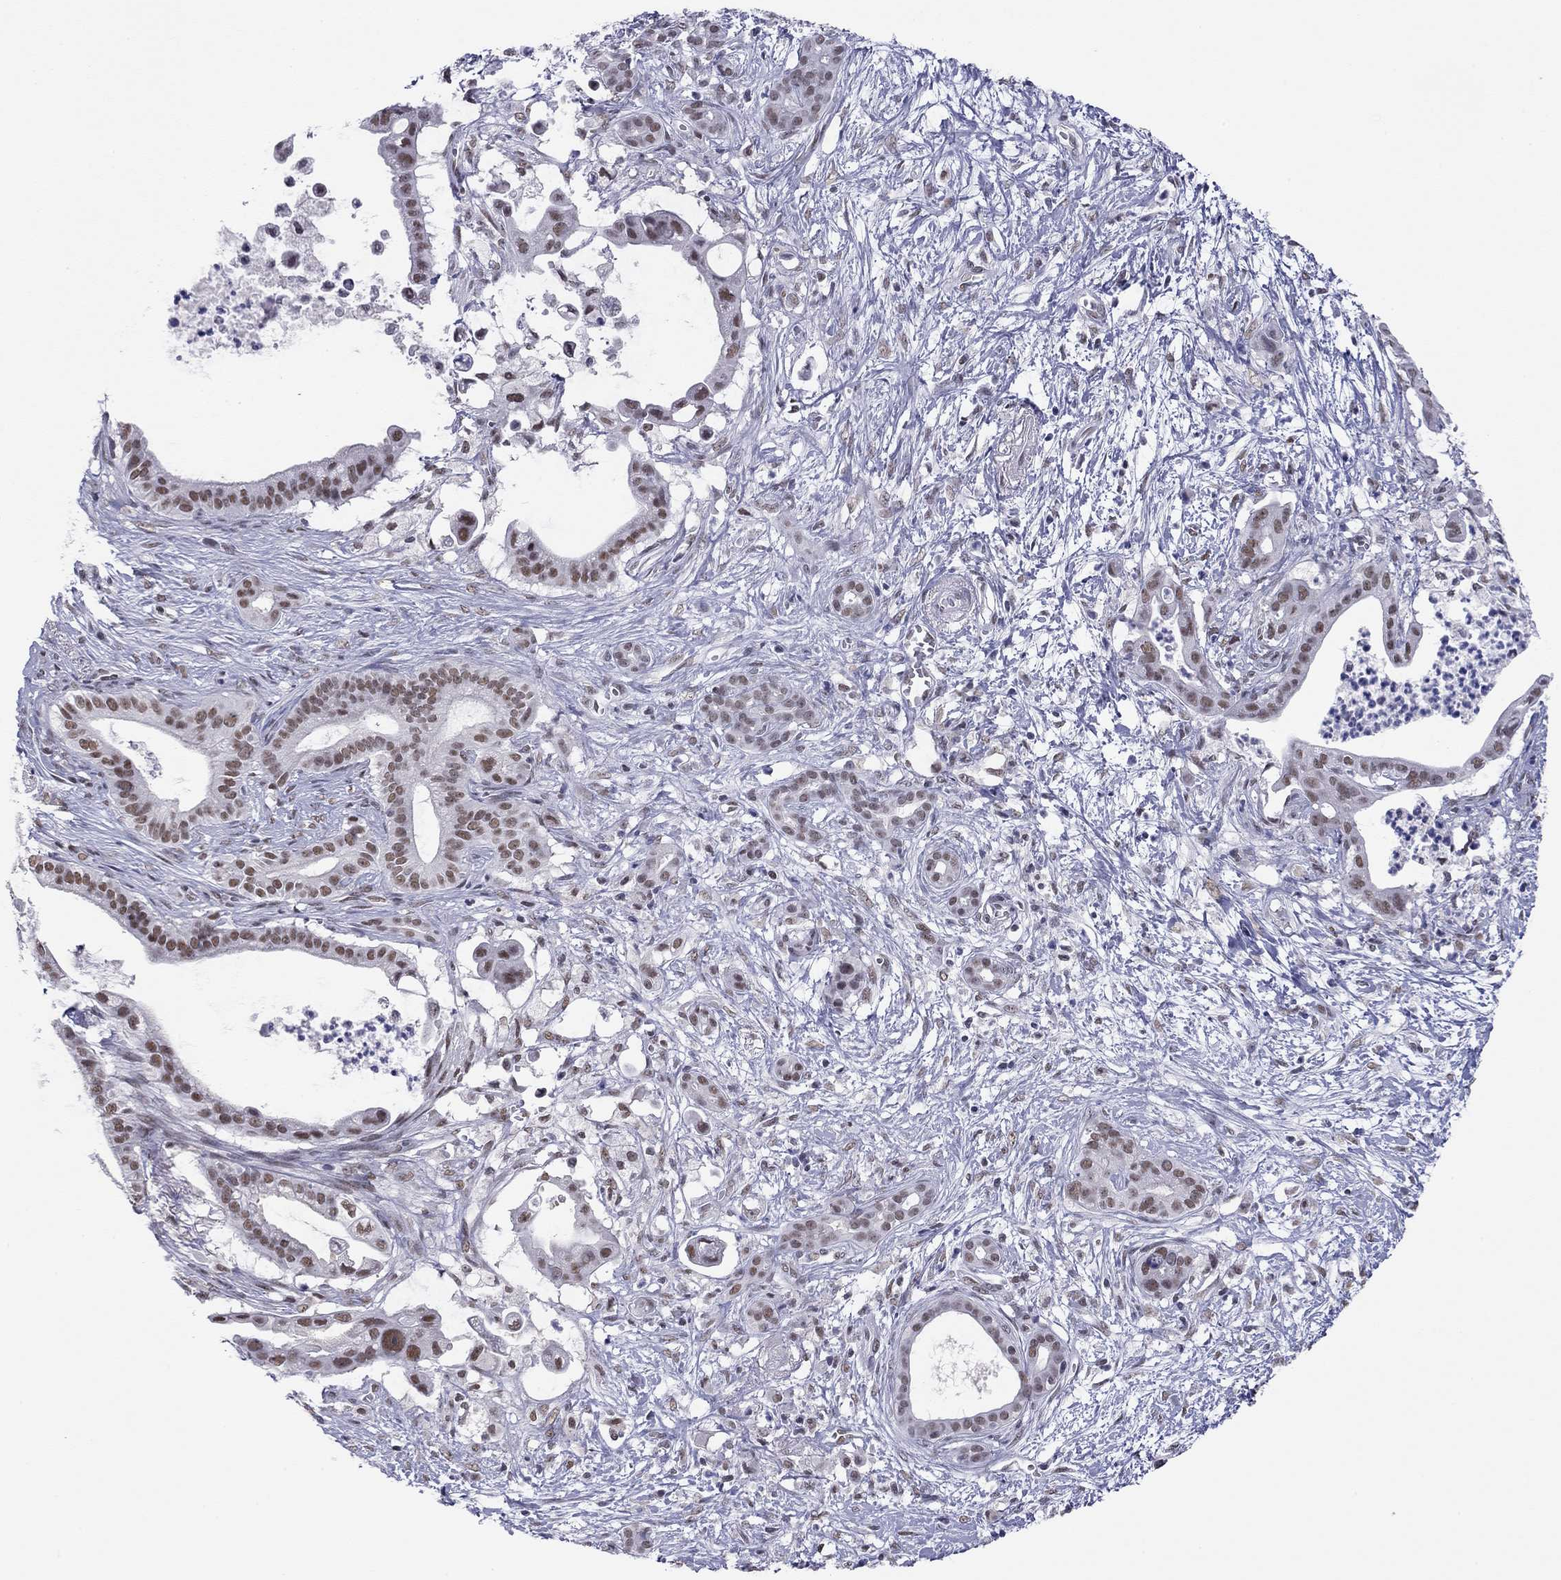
{"staining": {"intensity": "moderate", "quantity": ">75%", "location": "nuclear"}, "tissue": "pancreatic cancer", "cell_type": "Tumor cells", "image_type": "cancer", "snomed": [{"axis": "morphology", "description": "Adenocarcinoma, NOS"}, {"axis": "topography", "description": "Pancreas"}], "caption": "Adenocarcinoma (pancreatic) stained with DAB (3,3'-diaminobenzidine) IHC demonstrates medium levels of moderate nuclear staining in about >75% of tumor cells.", "gene": "DOT1L", "patient": {"sex": "male", "age": 61}}